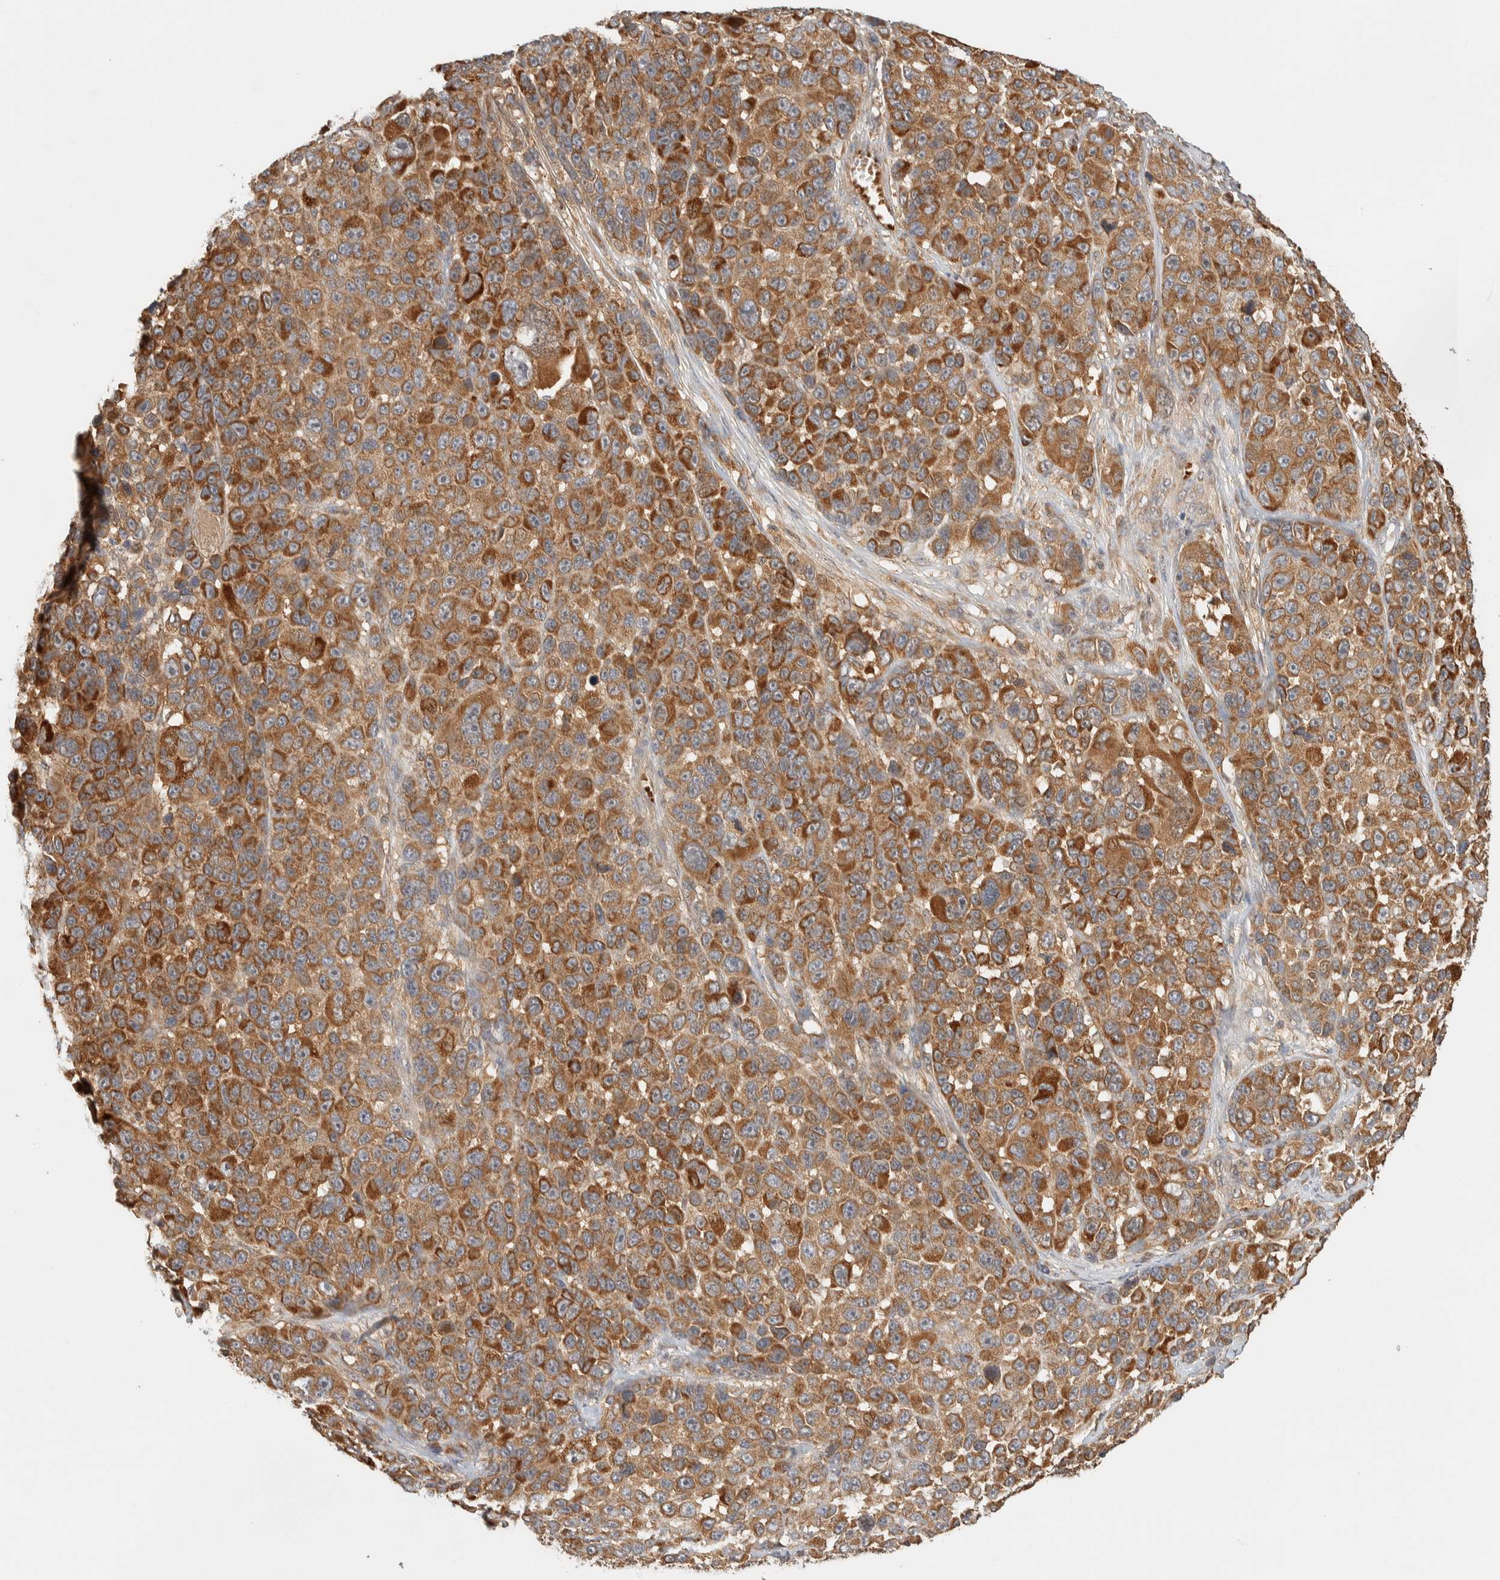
{"staining": {"intensity": "strong", "quantity": ">75%", "location": "cytoplasmic/membranous"}, "tissue": "melanoma", "cell_type": "Tumor cells", "image_type": "cancer", "snomed": [{"axis": "morphology", "description": "Malignant melanoma, NOS"}, {"axis": "topography", "description": "Skin"}], "caption": "Melanoma stained for a protein exhibits strong cytoplasmic/membranous positivity in tumor cells.", "gene": "TTI2", "patient": {"sex": "male", "age": 53}}